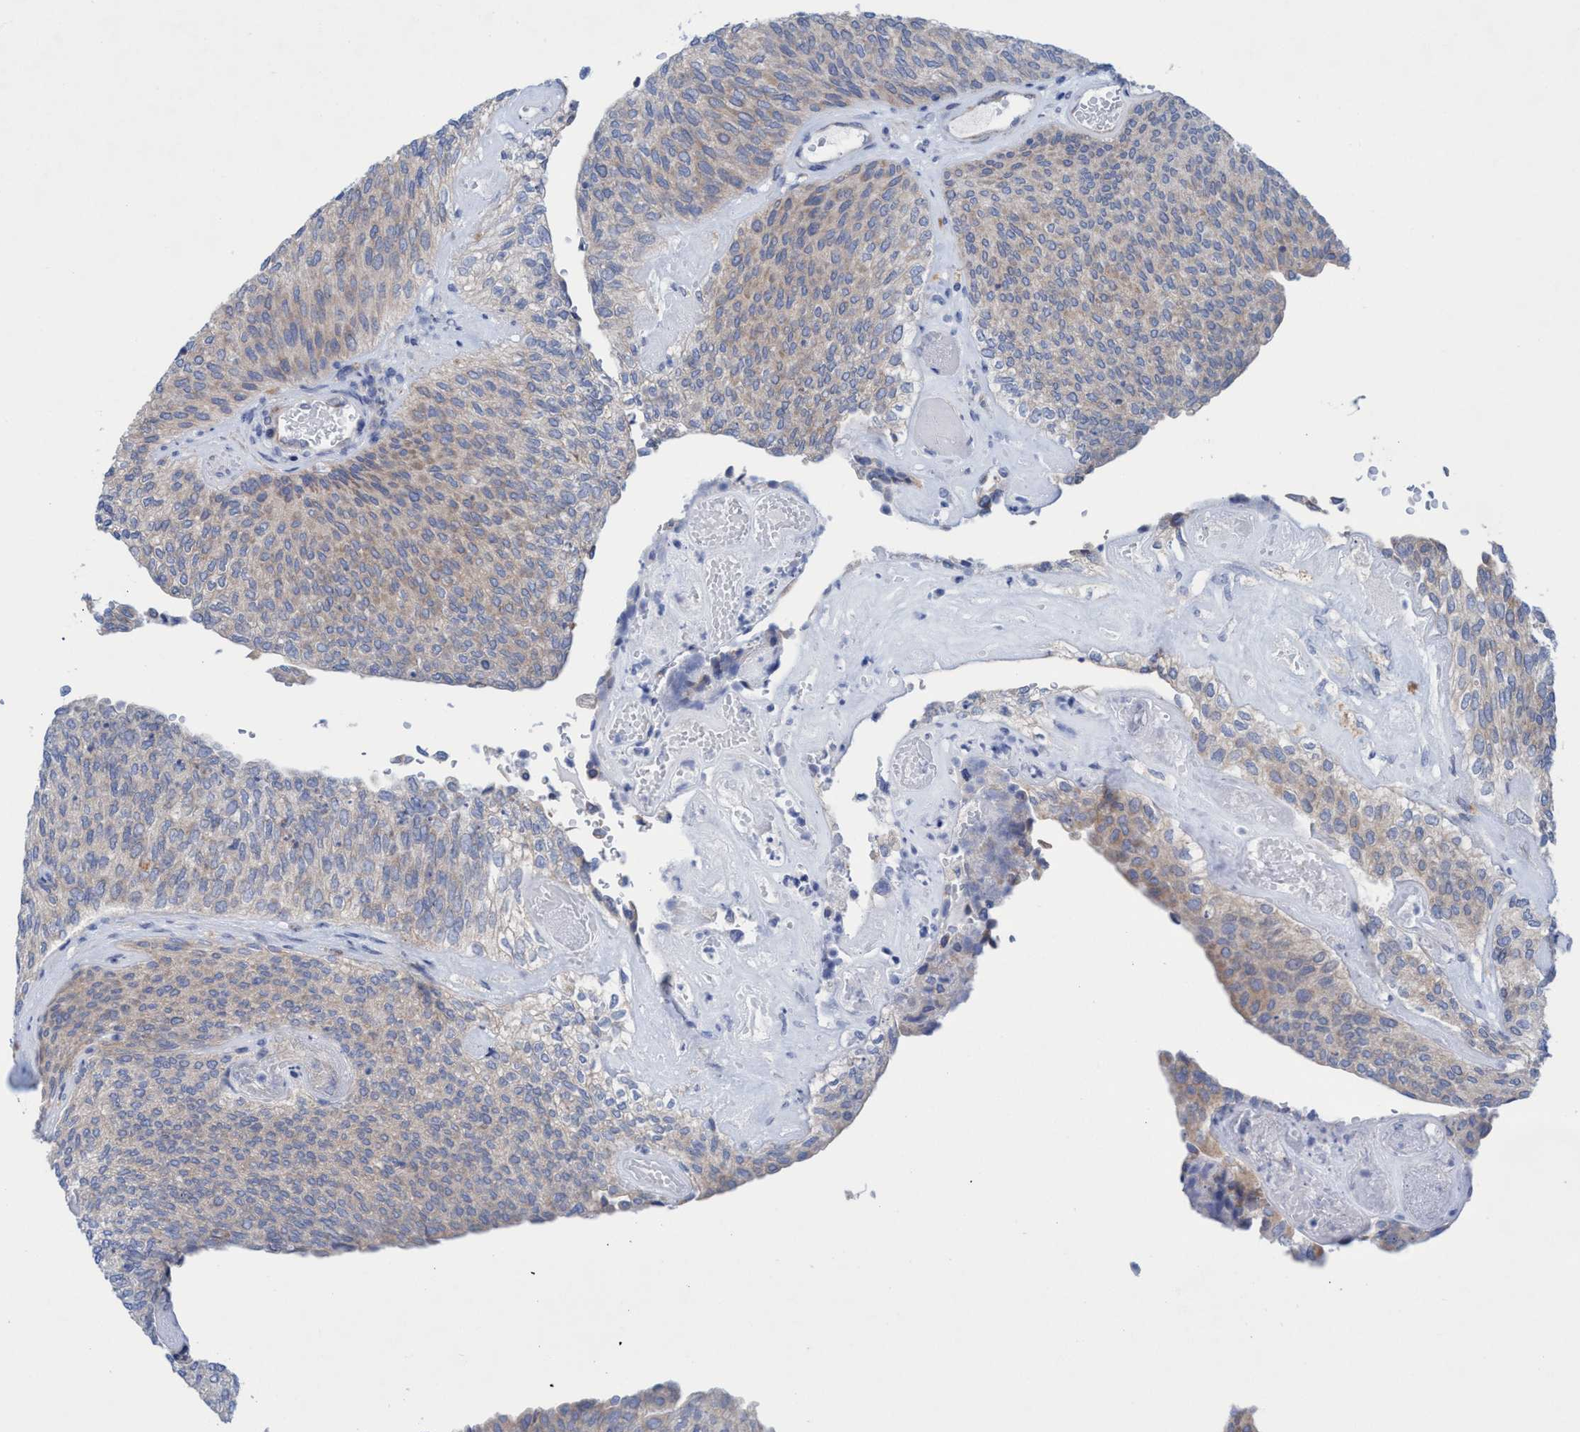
{"staining": {"intensity": "weak", "quantity": "25%-75%", "location": "cytoplasmic/membranous"}, "tissue": "urothelial cancer", "cell_type": "Tumor cells", "image_type": "cancer", "snomed": [{"axis": "morphology", "description": "Urothelial carcinoma, Low grade"}, {"axis": "topography", "description": "Urinary bladder"}], "caption": "DAB immunohistochemical staining of human urothelial cancer displays weak cytoplasmic/membranous protein positivity in approximately 25%-75% of tumor cells.", "gene": "RSAD1", "patient": {"sex": "female", "age": 79}}